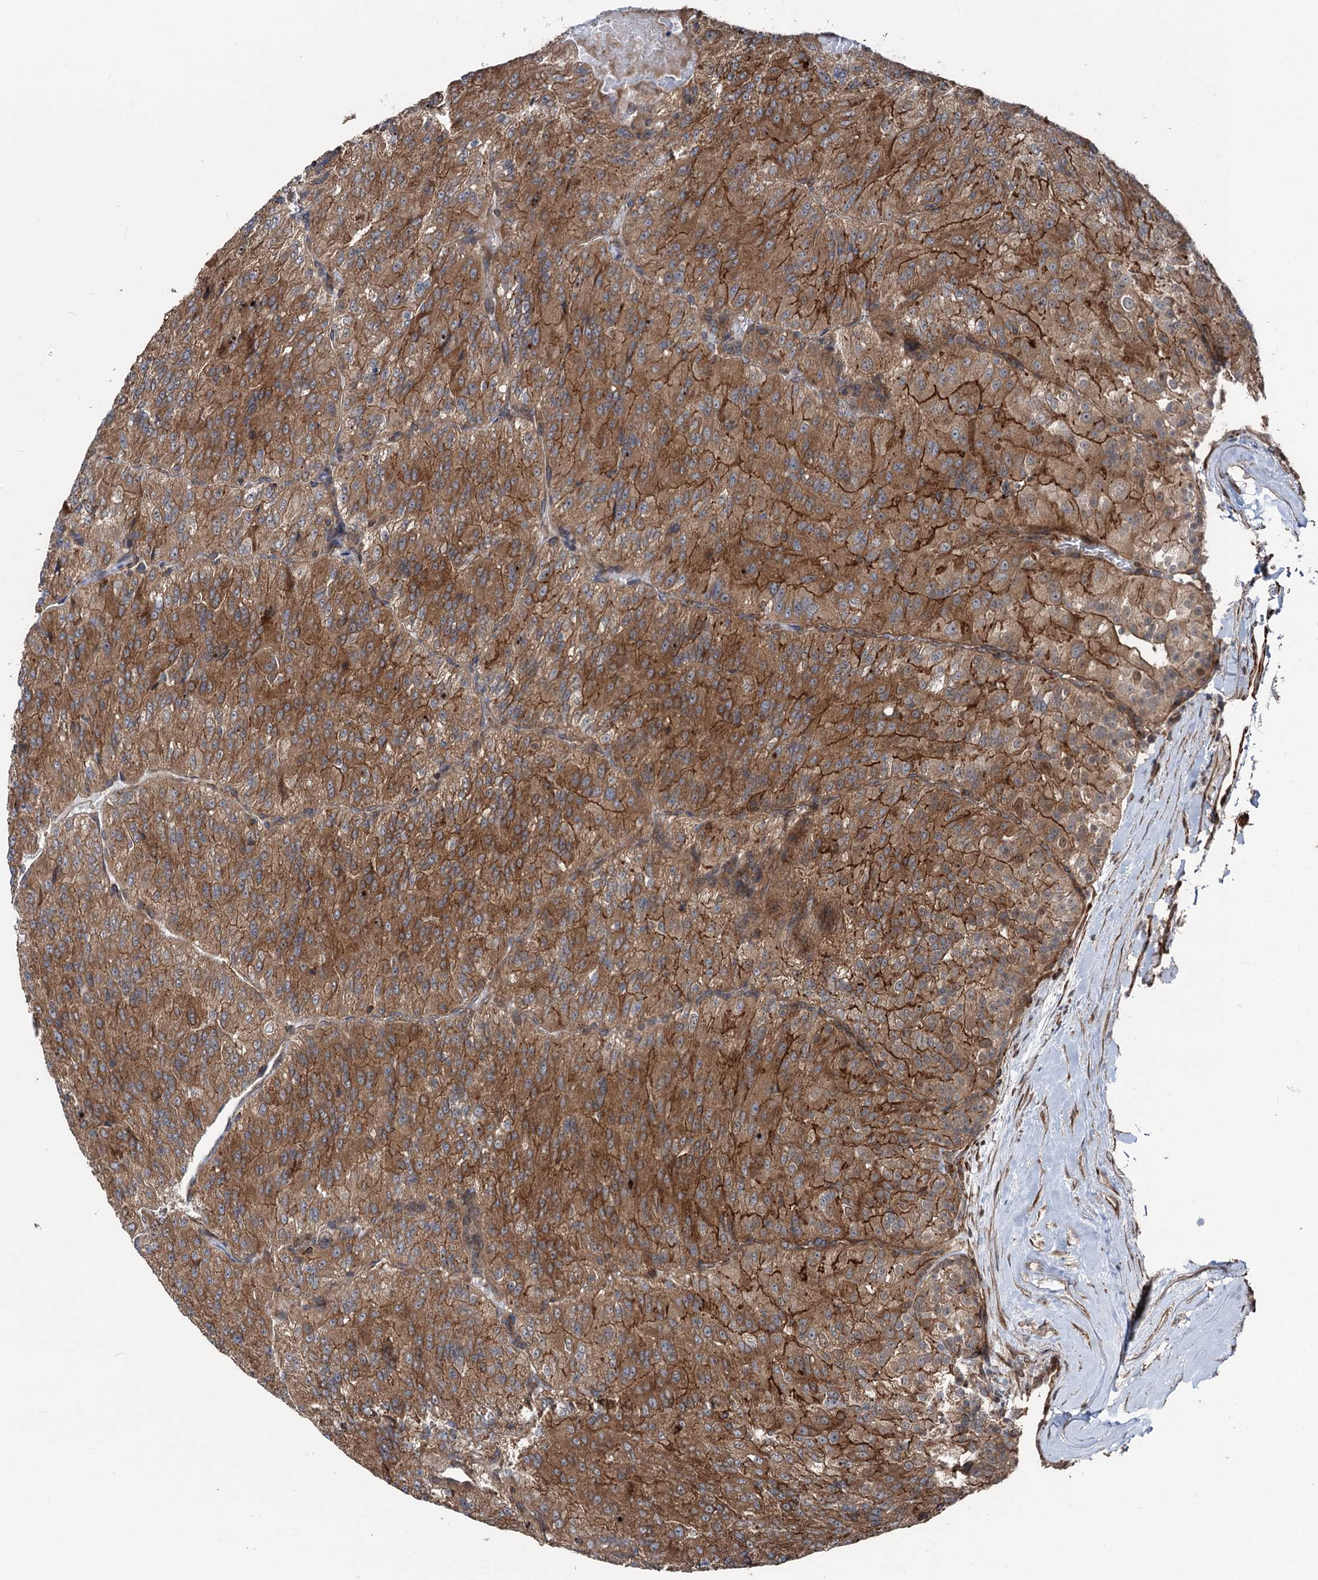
{"staining": {"intensity": "moderate", "quantity": ">75%", "location": "cytoplasmic/membranous"}, "tissue": "renal cancer", "cell_type": "Tumor cells", "image_type": "cancer", "snomed": [{"axis": "morphology", "description": "Adenocarcinoma, NOS"}, {"axis": "topography", "description": "Kidney"}], "caption": "Moderate cytoplasmic/membranous expression is appreciated in about >75% of tumor cells in adenocarcinoma (renal). The staining was performed using DAB (3,3'-diaminobenzidine), with brown indicating positive protein expression. Nuclei are stained blue with hematoxylin.", "gene": "ITFG2", "patient": {"sex": "female", "age": 63}}